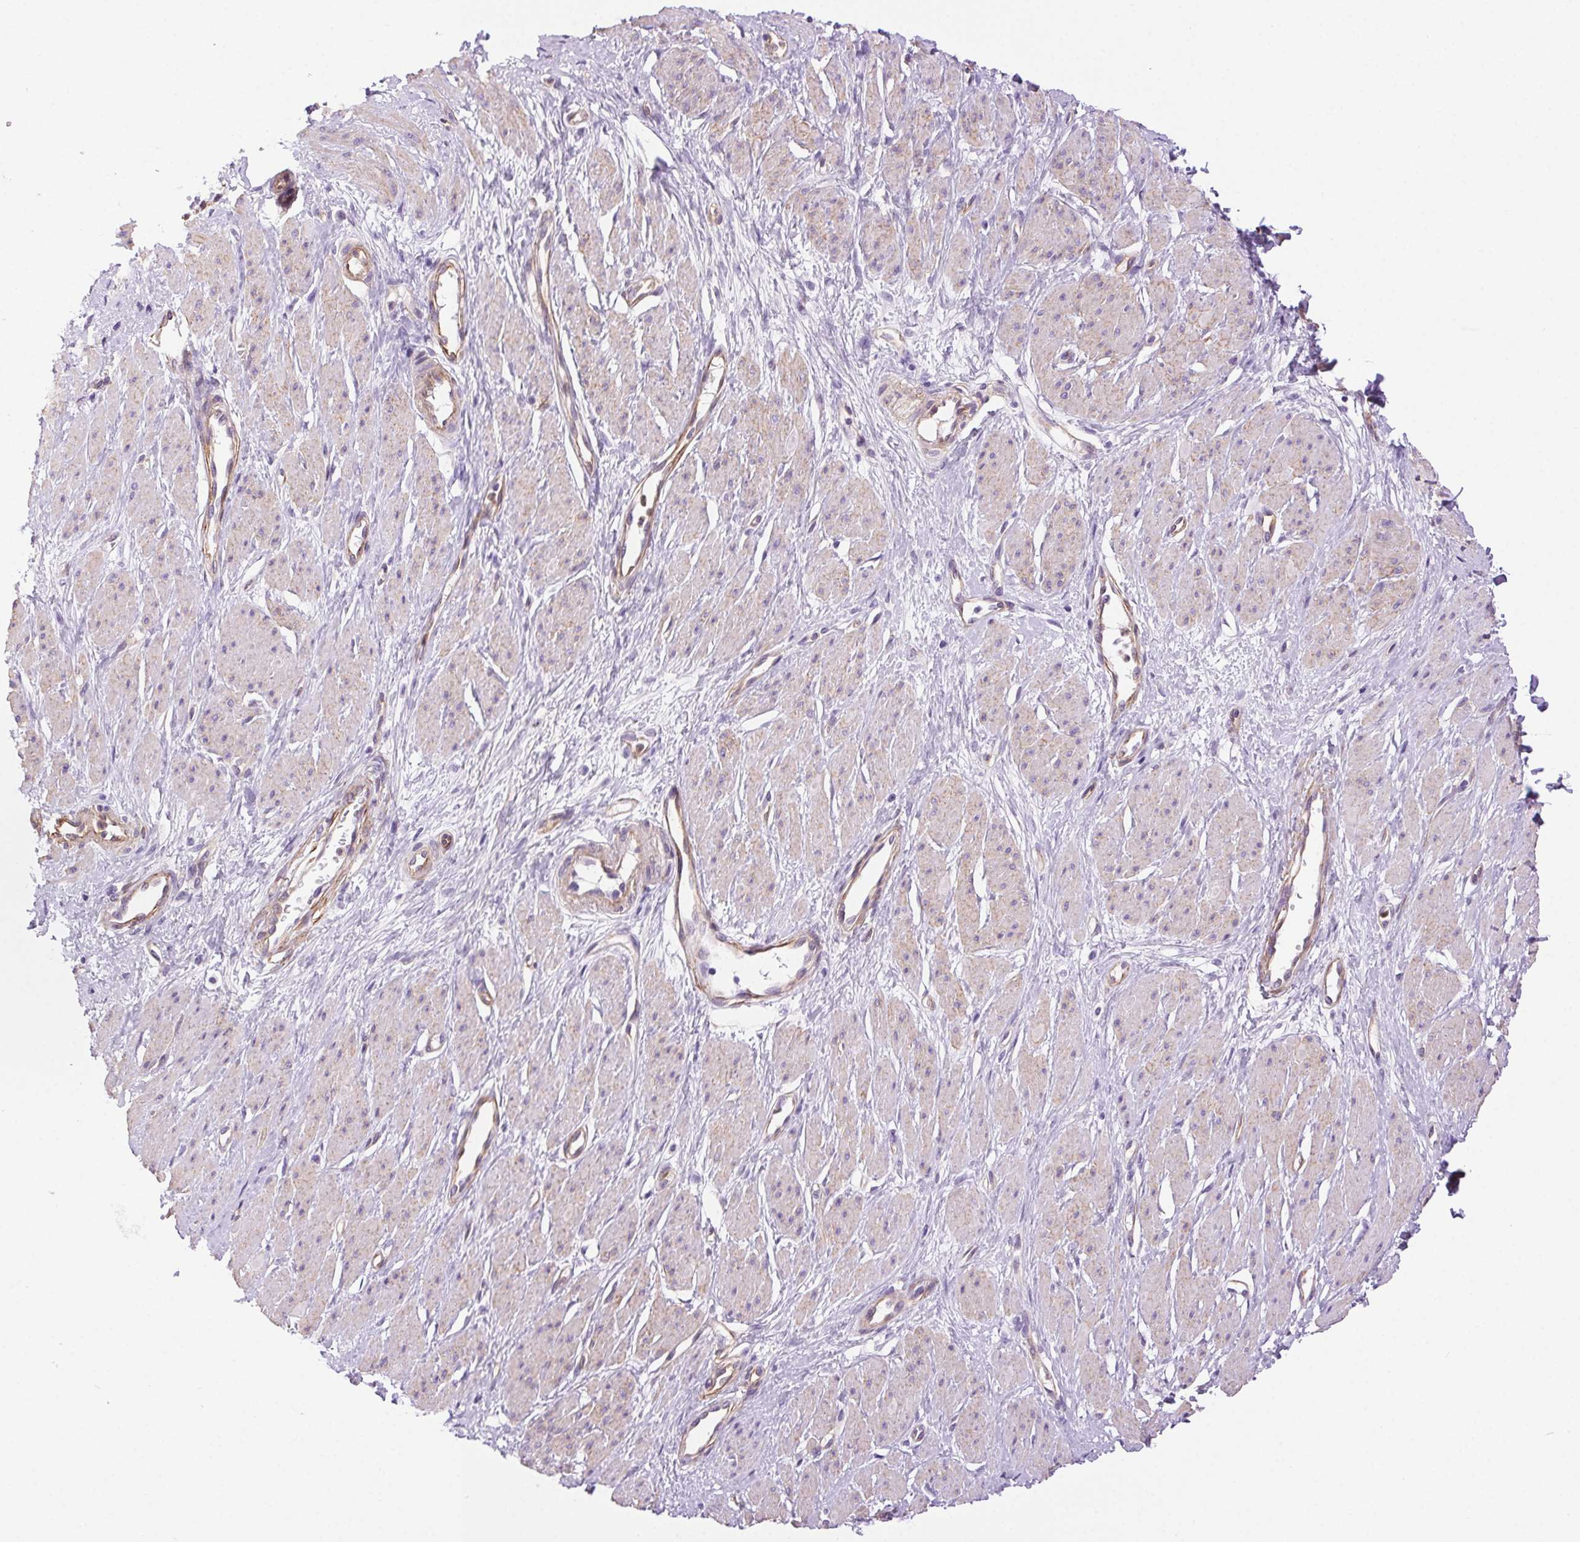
{"staining": {"intensity": "weak", "quantity": "<25%", "location": "cytoplasmic/membranous"}, "tissue": "smooth muscle", "cell_type": "Smooth muscle cells", "image_type": "normal", "snomed": [{"axis": "morphology", "description": "Normal tissue, NOS"}, {"axis": "topography", "description": "Smooth muscle"}, {"axis": "topography", "description": "Uterus"}], "caption": "High power microscopy micrograph of an immunohistochemistry (IHC) micrograph of benign smooth muscle, revealing no significant positivity in smooth muscle cells.", "gene": "SHCBP1L", "patient": {"sex": "female", "age": 39}}